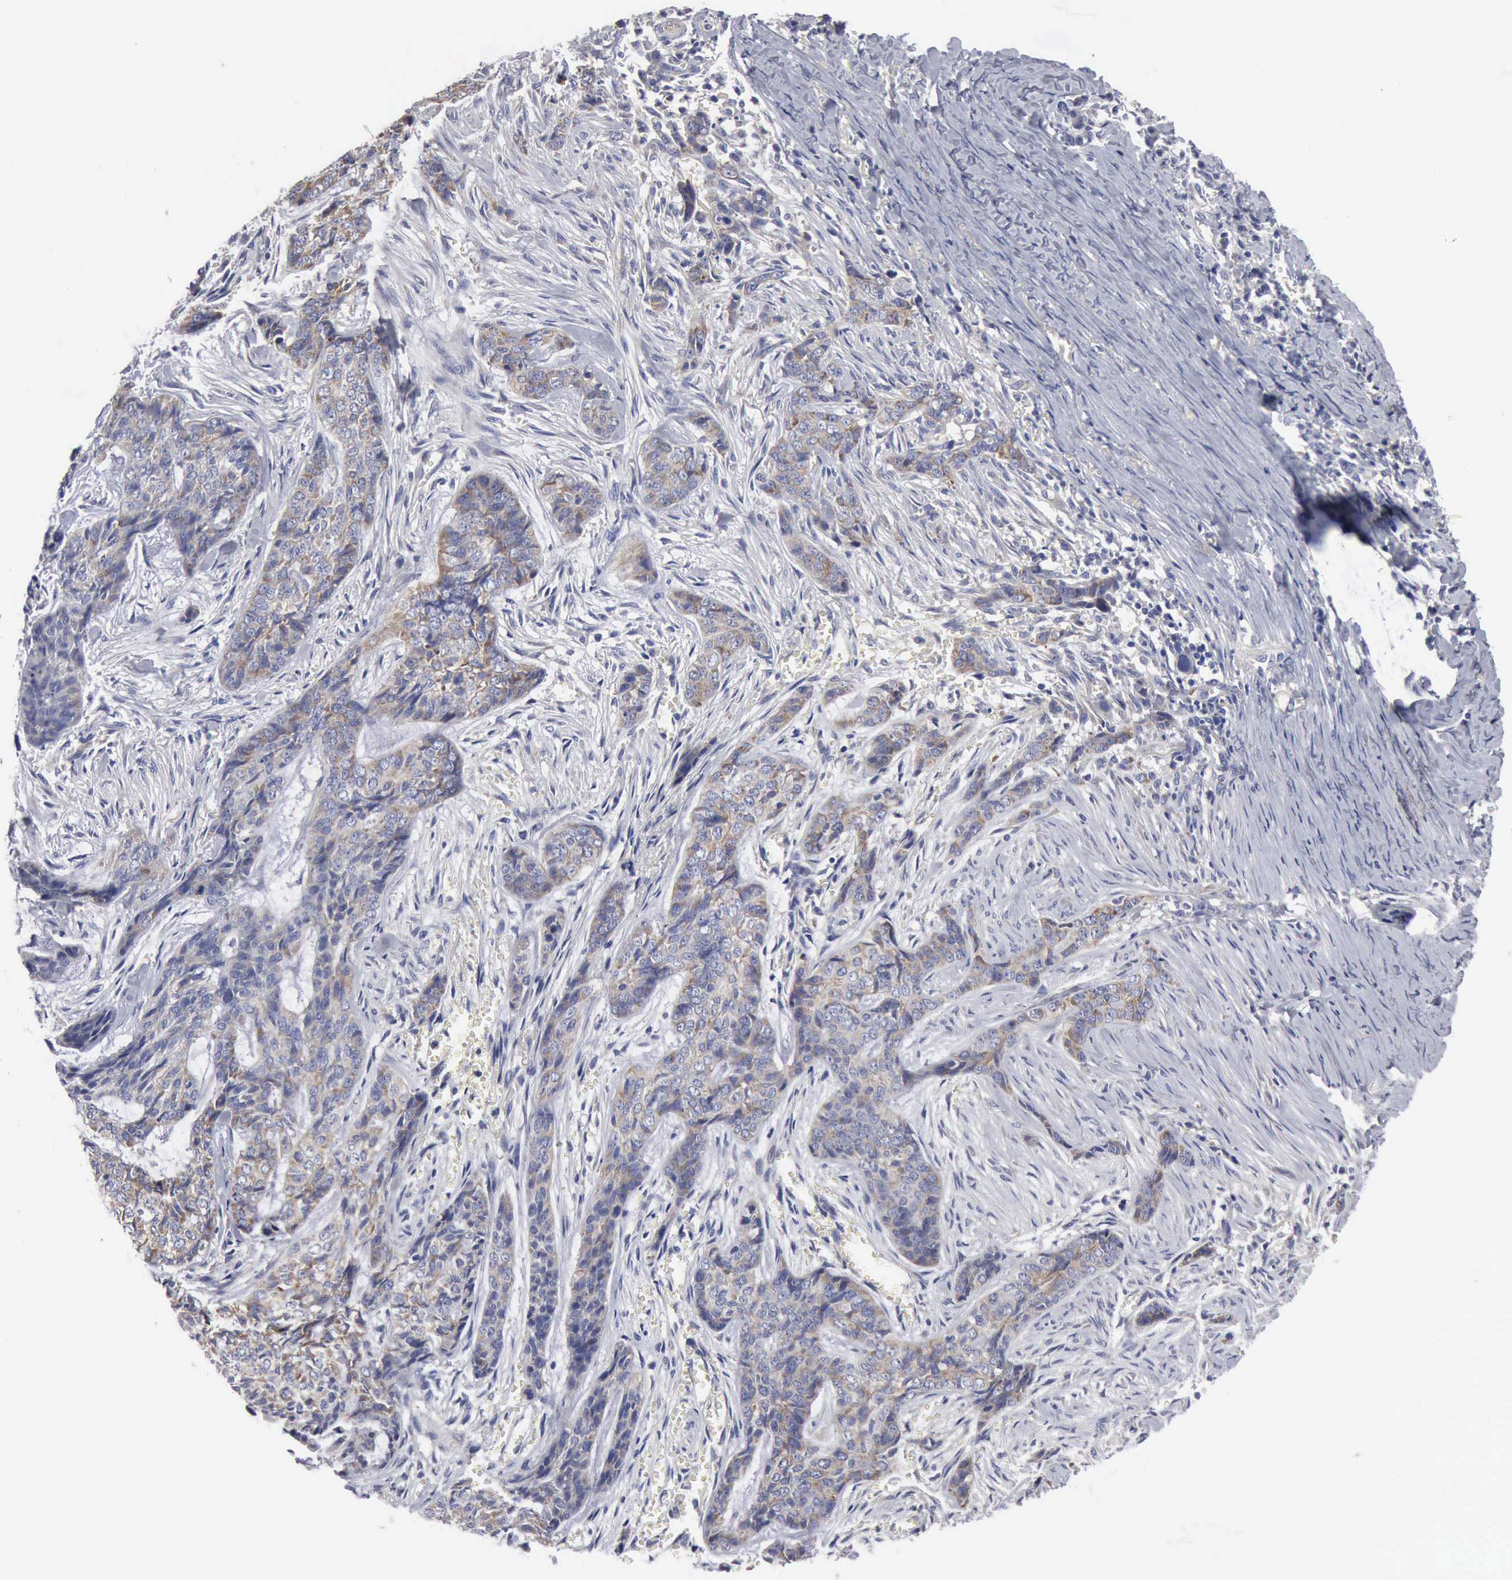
{"staining": {"intensity": "moderate", "quantity": "25%-75%", "location": "cytoplasmic/membranous"}, "tissue": "skin cancer", "cell_type": "Tumor cells", "image_type": "cancer", "snomed": [{"axis": "morphology", "description": "Normal tissue, NOS"}, {"axis": "morphology", "description": "Basal cell carcinoma"}, {"axis": "topography", "description": "Skin"}], "caption": "The photomicrograph exhibits staining of skin basal cell carcinoma, revealing moderate cytoplasmic/membranous protein positivity (brown color) within tumor cells.", "gene": "TXLNG", "patient": {"sex": "female", "age": 65}}